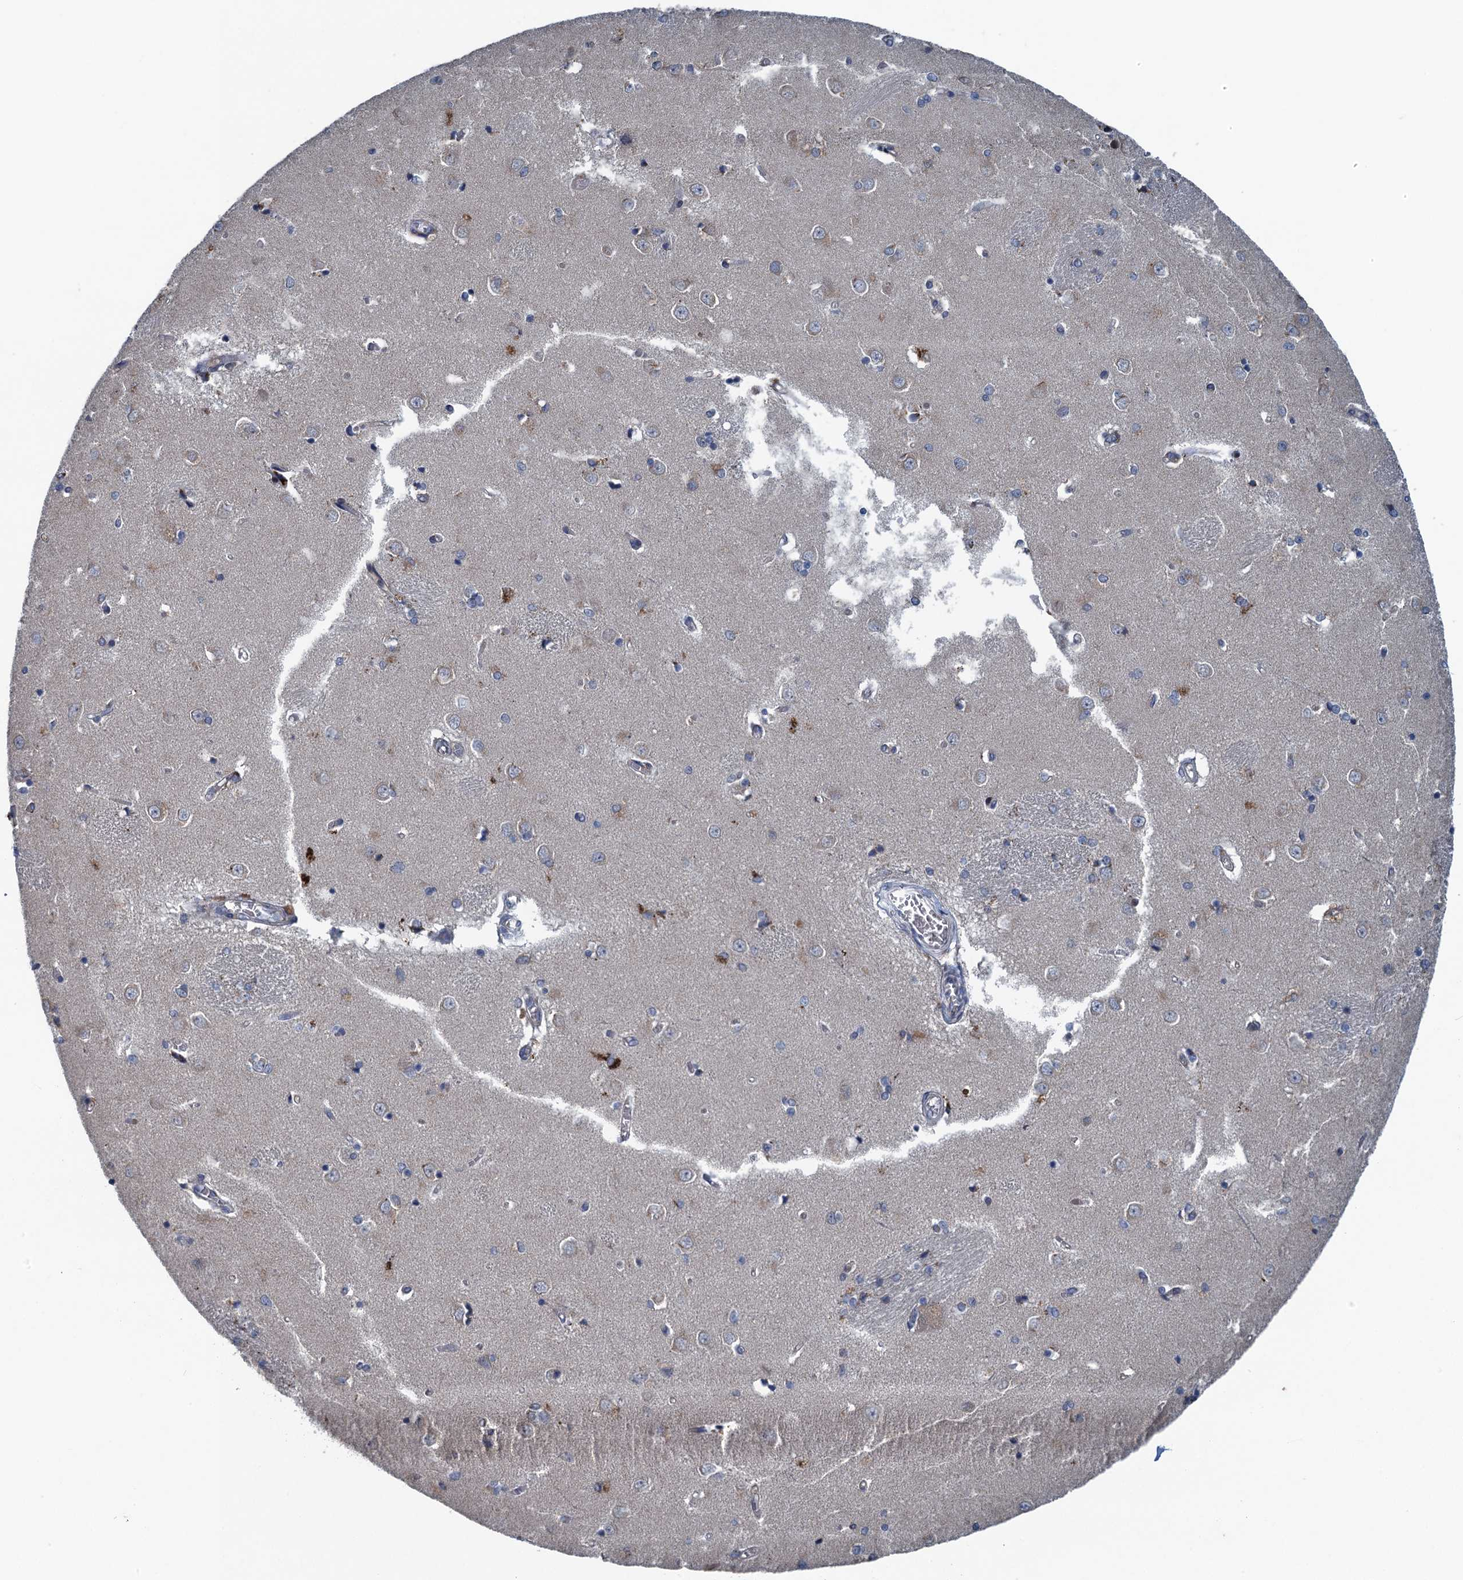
{"staining": {"intensity": "weak", "quantity": "<25%", "location": "cytoplasmic/membranous"}, "tissue": "caudate", "cell_type": "Glial cells", "image_type": "normal", "snomed": [{"axis": "morphology", "description": "Normal tissue, NOS"}, {"axis": "topography", "description": "Lateral ventricle wall"}], "caption": "Normal caudate was stained to show a protein in brown. There is no significant expression in glial cells. (Brightfield microscopy of DAB immunohistochemistry (IHC) at high magnification).", "gene": "KBTBD8", "patient": {"sex": "male", "age": 37}}